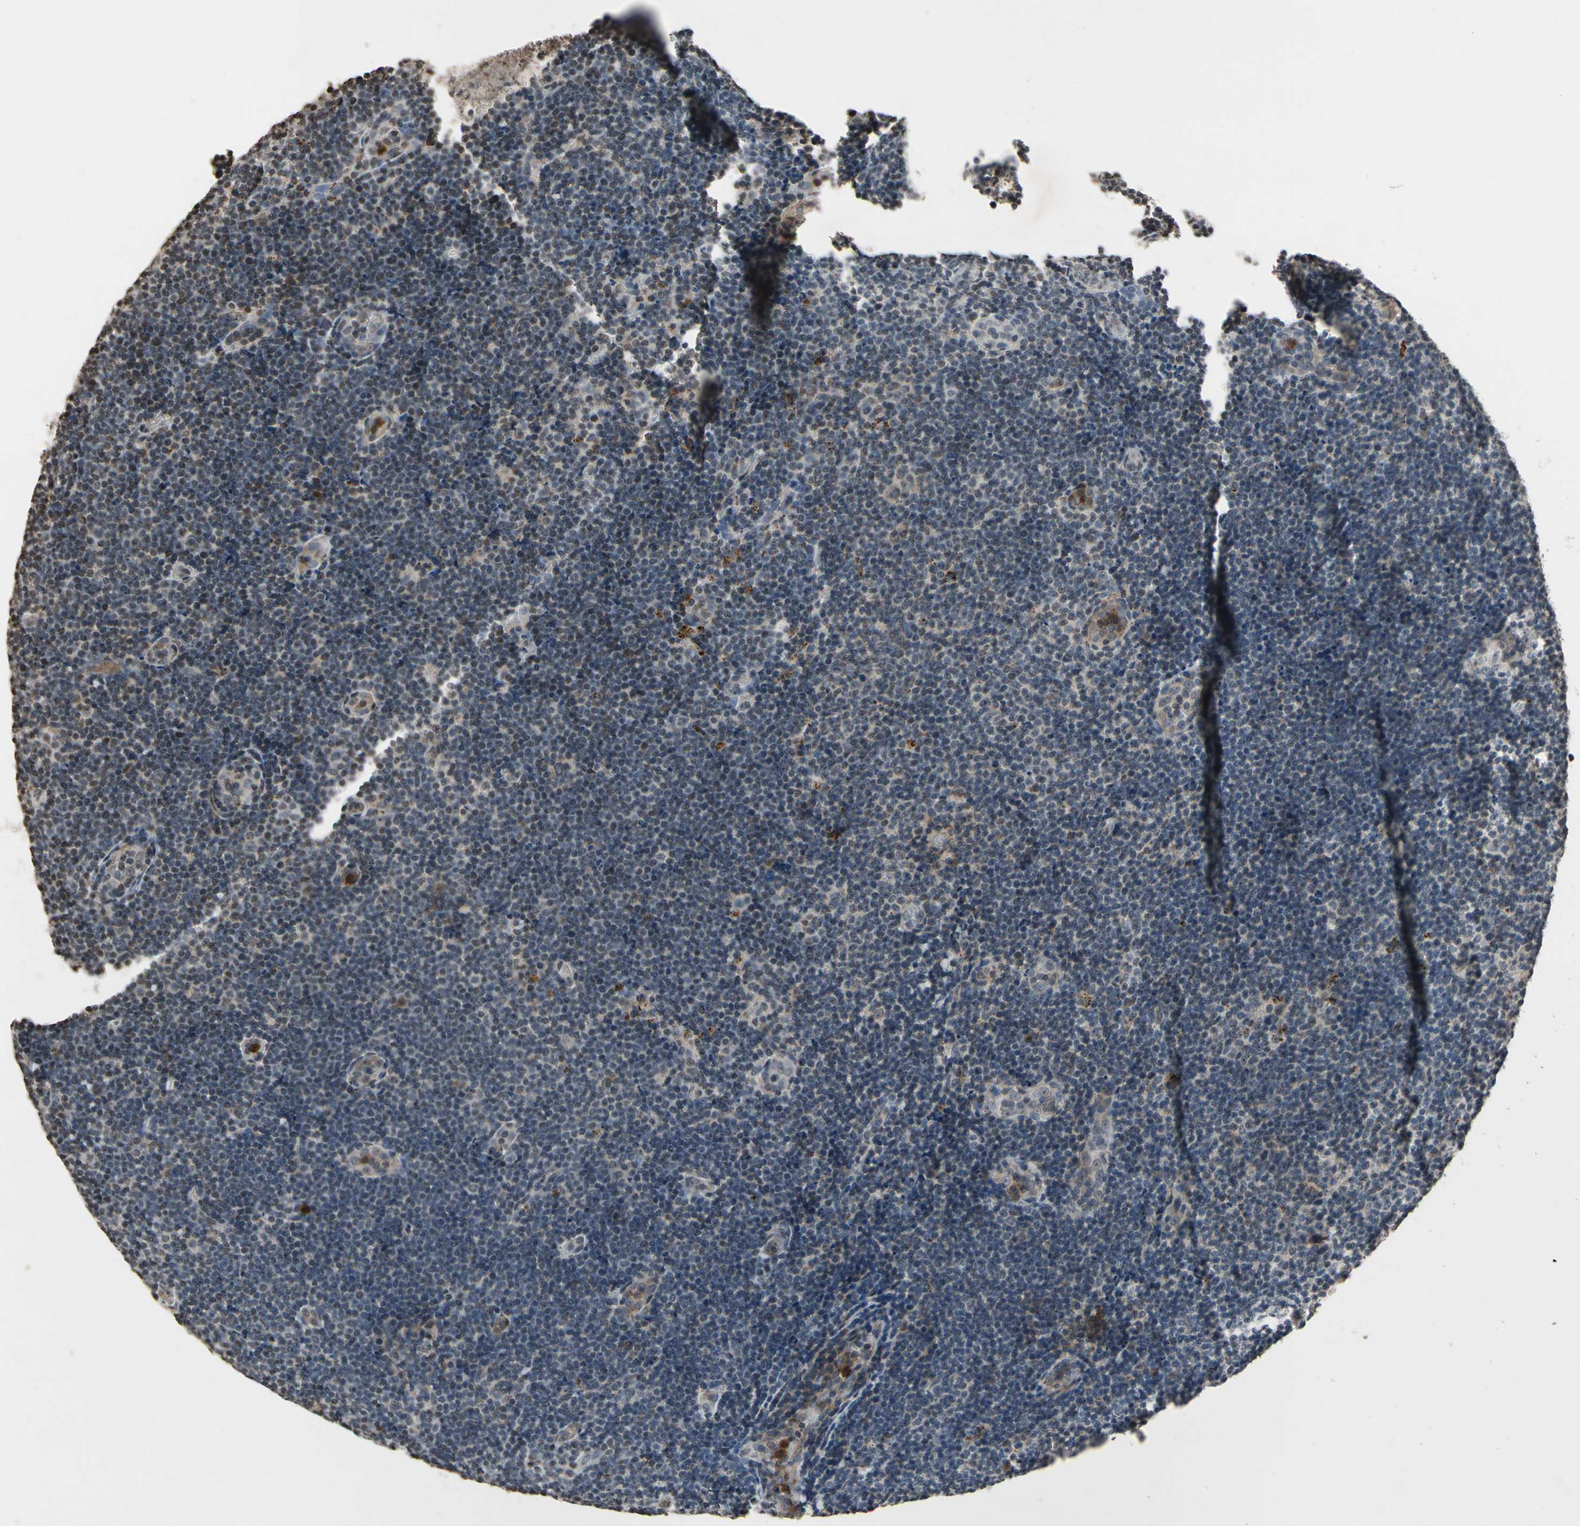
{"staining": {"intensity": "negative", "quantity": "none", "location": "none"}, "tissue": "lymphoma", "cell_type": "Tumor cells", "image_type": "cancer", "snomed": [{"axis": "morphology", "description": "Malignant lymphoma, non-Hodgkin's type, Low grade"}, {"axis": "topography", "description": "Lymph node"}], "caption": "High power microscopy histopathology image of an IHC photomicrograph of lymphoma, revealing no significant staining in tumor cells.", "gene": "HIPK2", "patient": {"sex": "male", "age": 83}}